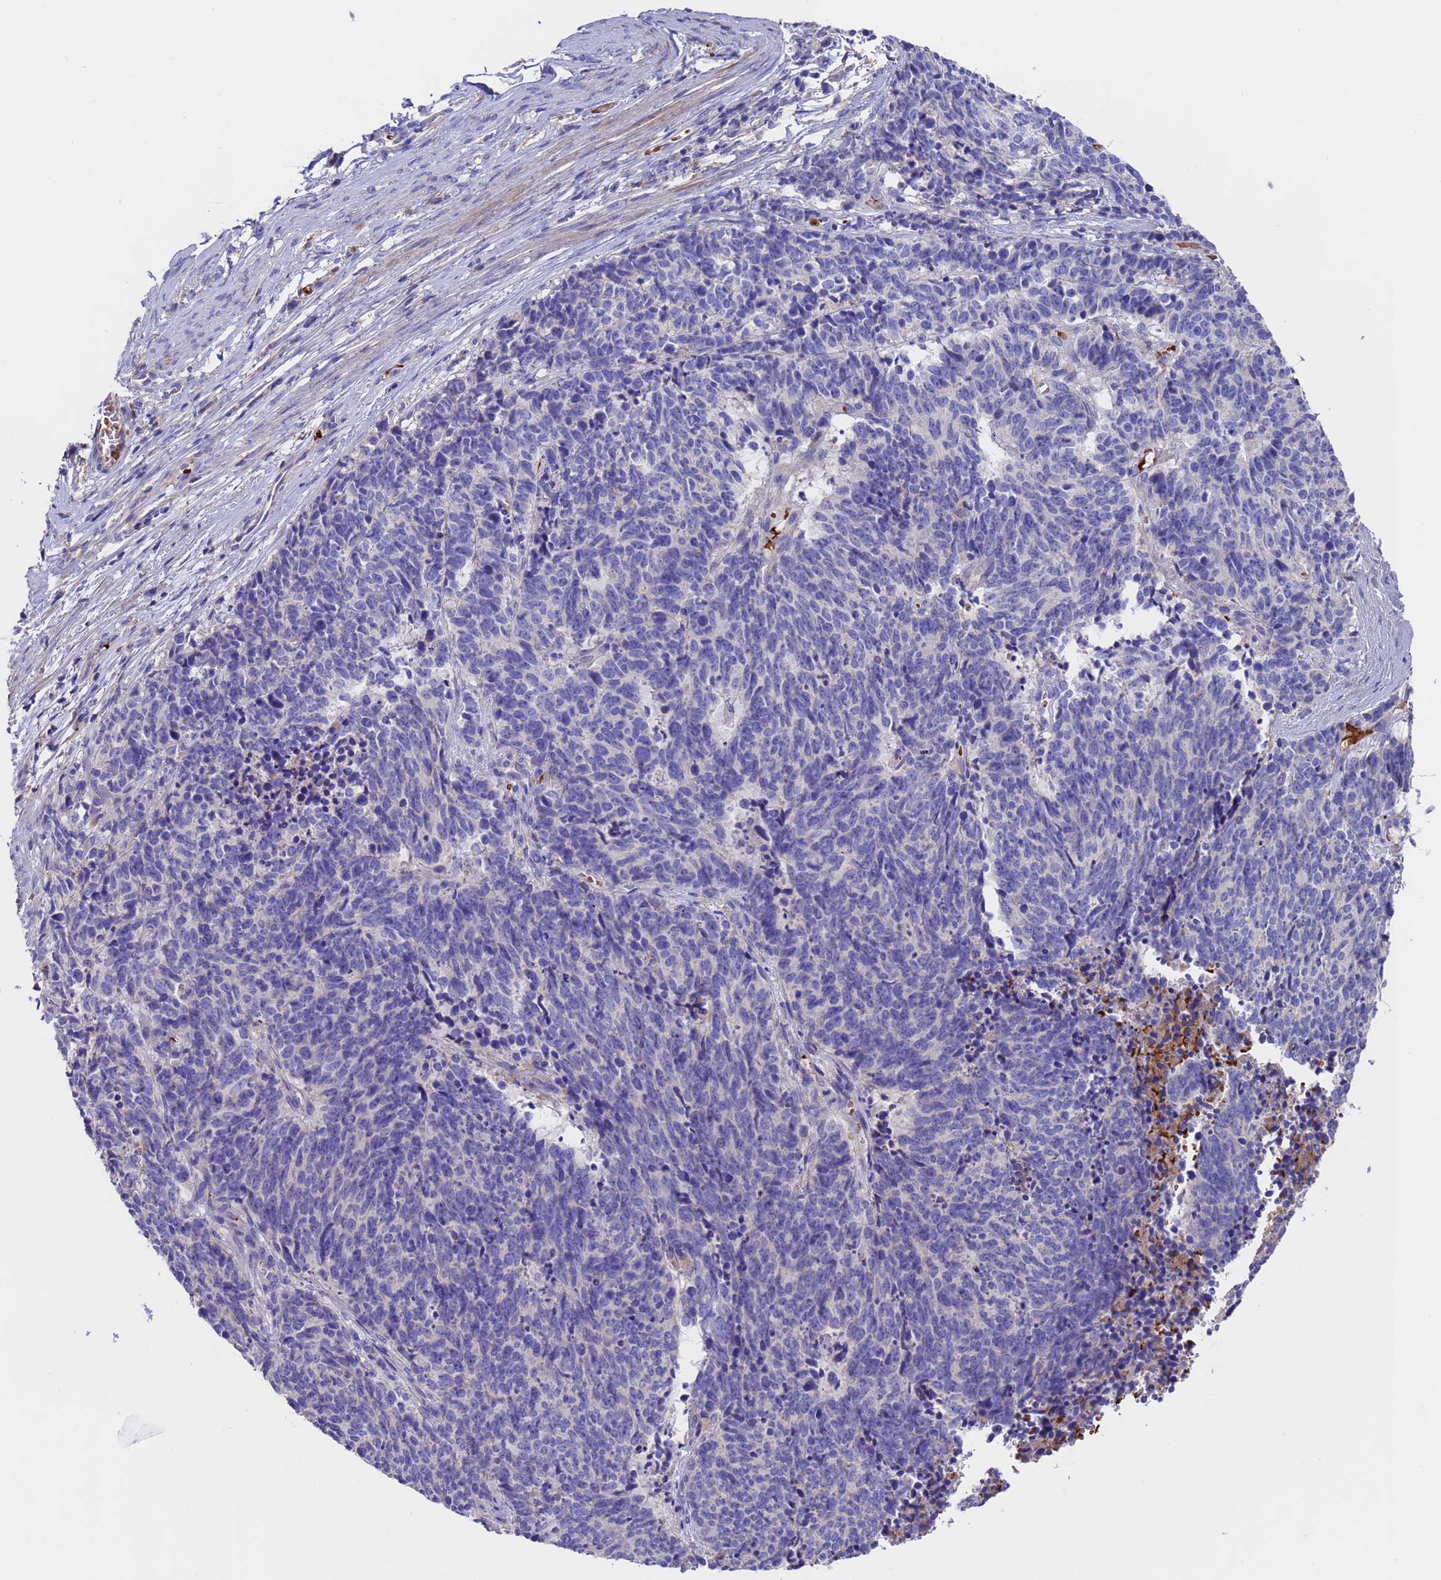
{"staining": {"intensity": "negative", "quantity": "none", "location": "none"}, "tissue": "cervical cancer", "cell_type": "Tumor cells", "image_type": "cancer", "snomed": [{"axis": "morphology", "description": "Squamous cell carcinoma, NOS"}, {"axis": "topography", "description": "Cervix"}], "caption": "Immunohistochemistry (IHC) micrograph of cervical squamous cell carcinoma stained for a protein (brown), which displays no staining in tumor cells.", "gene": "ELP6", "patient": {"sex": "female", "age": 29}}